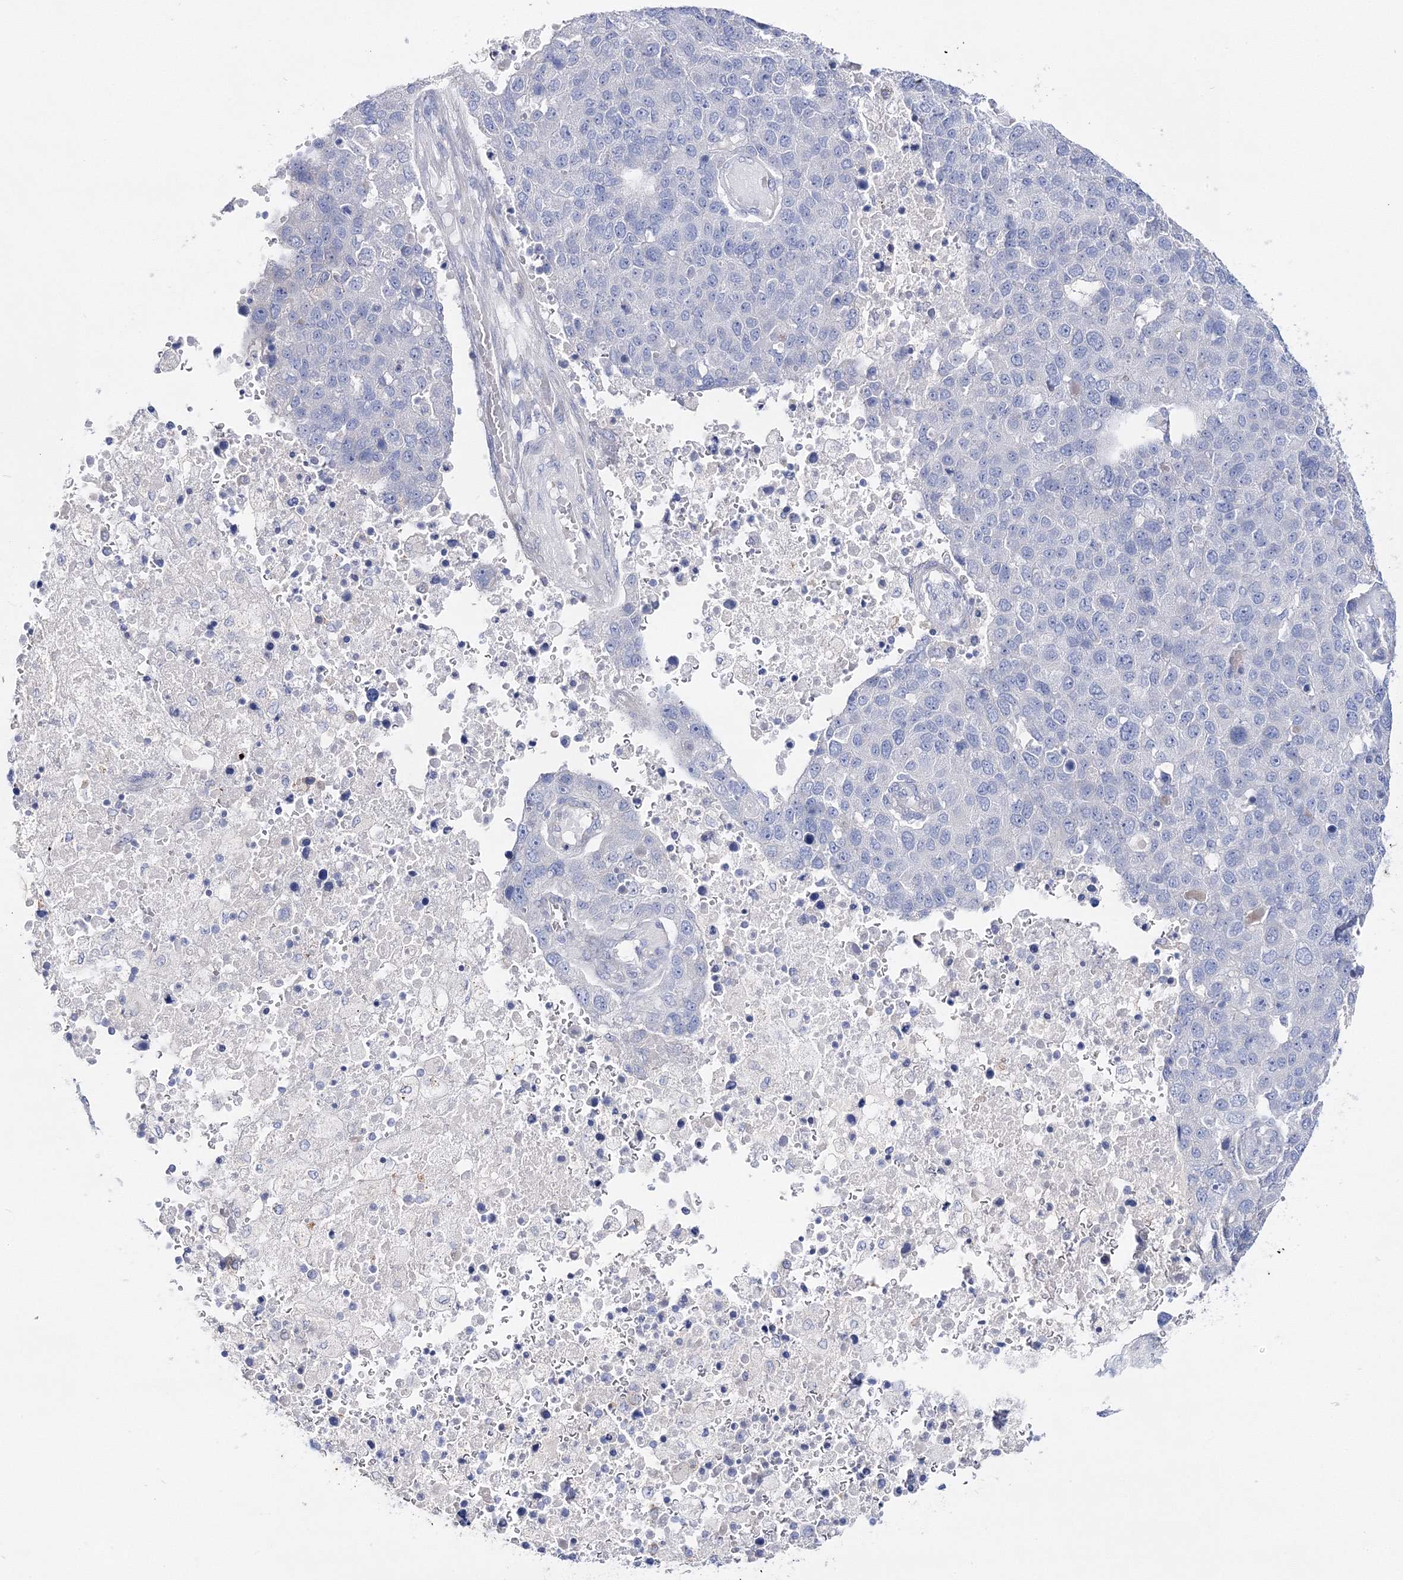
{"staining": {"intensity": "negative", "quantity": "none", "location": "none"}, "tissue": "pancreatic cancer", "cell_type": "Tumor cells", "image_type": "cancer", "snomed": [{"axis": "morphology", "description": "Adenocarcinoma, NOS"}, {"axis": "topography", "description": "Pancreas"}], "caption": "This is an IHC image of adenocarcinoma (pancreatic). There is no positivity in tumor cells.", "gene": "ARHGAP32", "patient": {"sex": "female", "age": 61}}